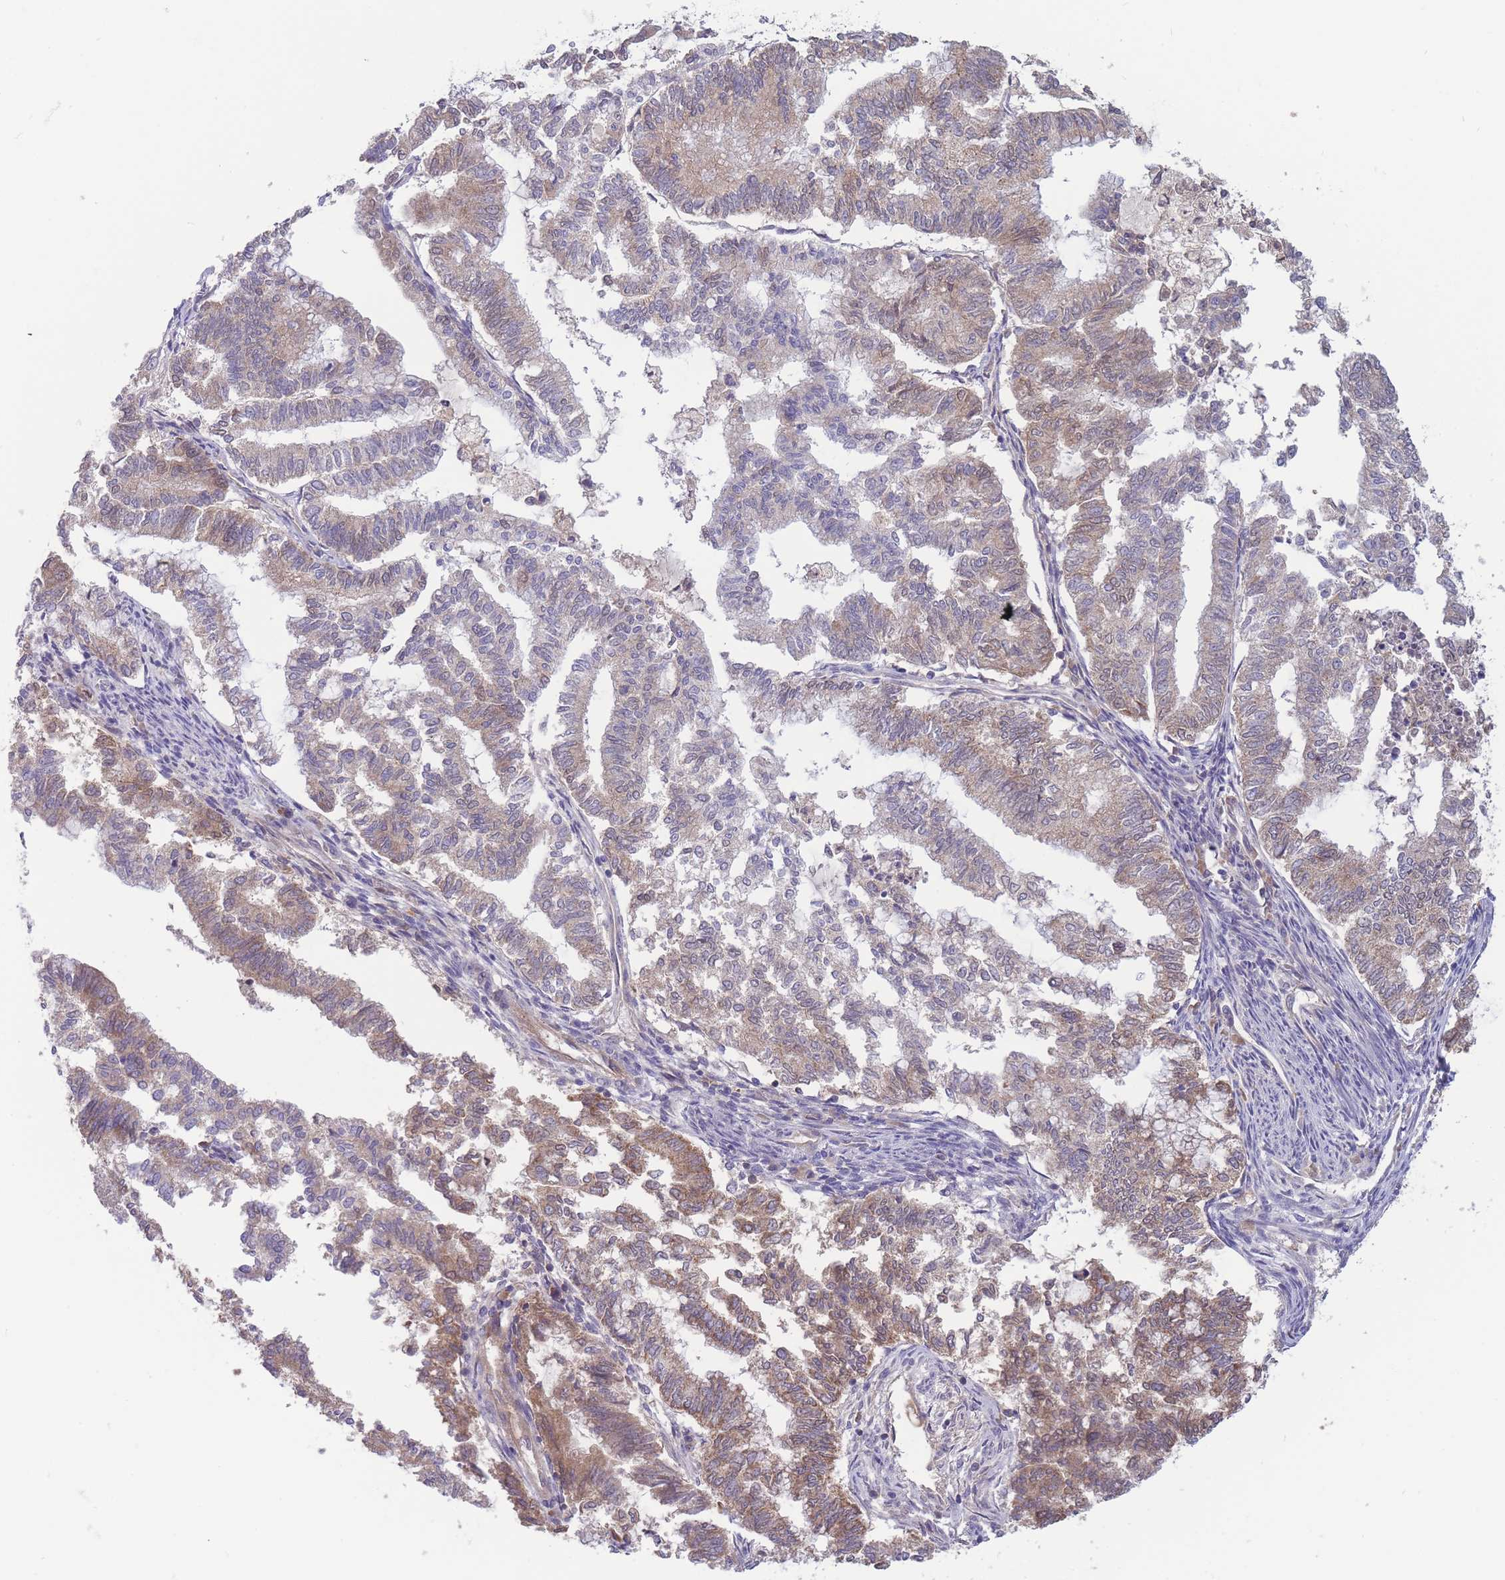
{"staining": {"intensity": "moderate", "quantity": "<25%", "location": "cytoplasmic/membranous"}, "tissue": "endometrial cancer", "cell_type": "Tumor cells", "image_type": "cancer", "snomed": [{"axis": "morphology", "description": "Adenocarcinoma, NOS"}, {"axis": "topography", "description": "Endometrium"}], "caption": "There is low levels of moderate cytoplasmic/membranous expression in tumor cells of endometrial adenocarcinoma, as demonstrated by immunohistochemical staining (brown color).", "gene": "NDUFAF5", "patient": {"sex": "female", "age": 79}}